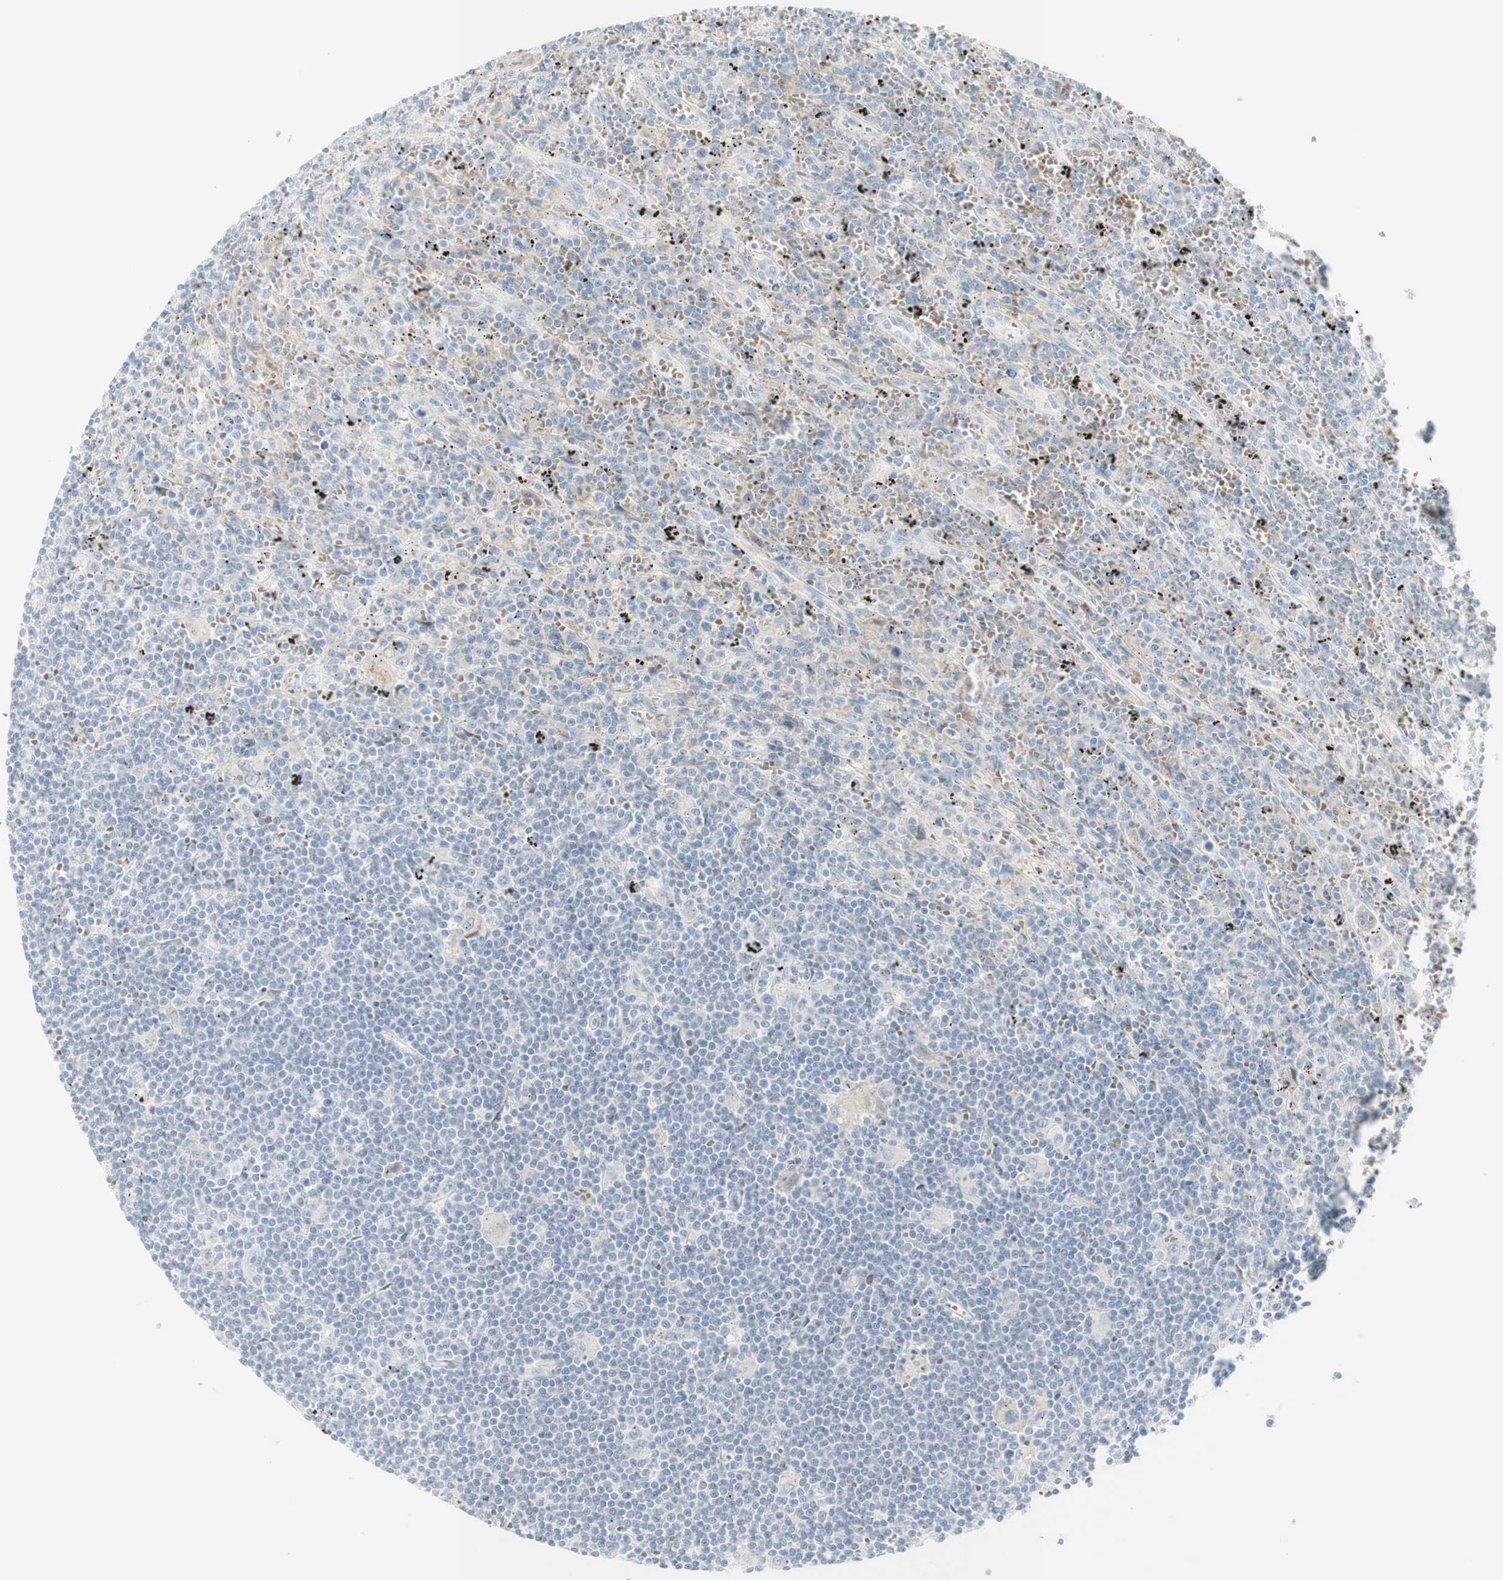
{"staining": {"intensity": "negative", "quantity": "none", "location": "none"}, "tissue": "lymphoma", "cell_type": "Tumor cells", "image_type": "cancer", "snomed": [{"axis": "morphology", "description": "Malignant lymphoma, non-Hodgkin's type, Low grade"}, {"axis": "topography", "description": "Spleen"}], "caption": "Immunohistochemistry (IHC) photomicrograph of neoplastic tissue: lymphoma stained with DAB demonstrates no significant protein expression in tumor cells.", "gene": "MDK", "patient": {"sex": "male", "age": 76}}